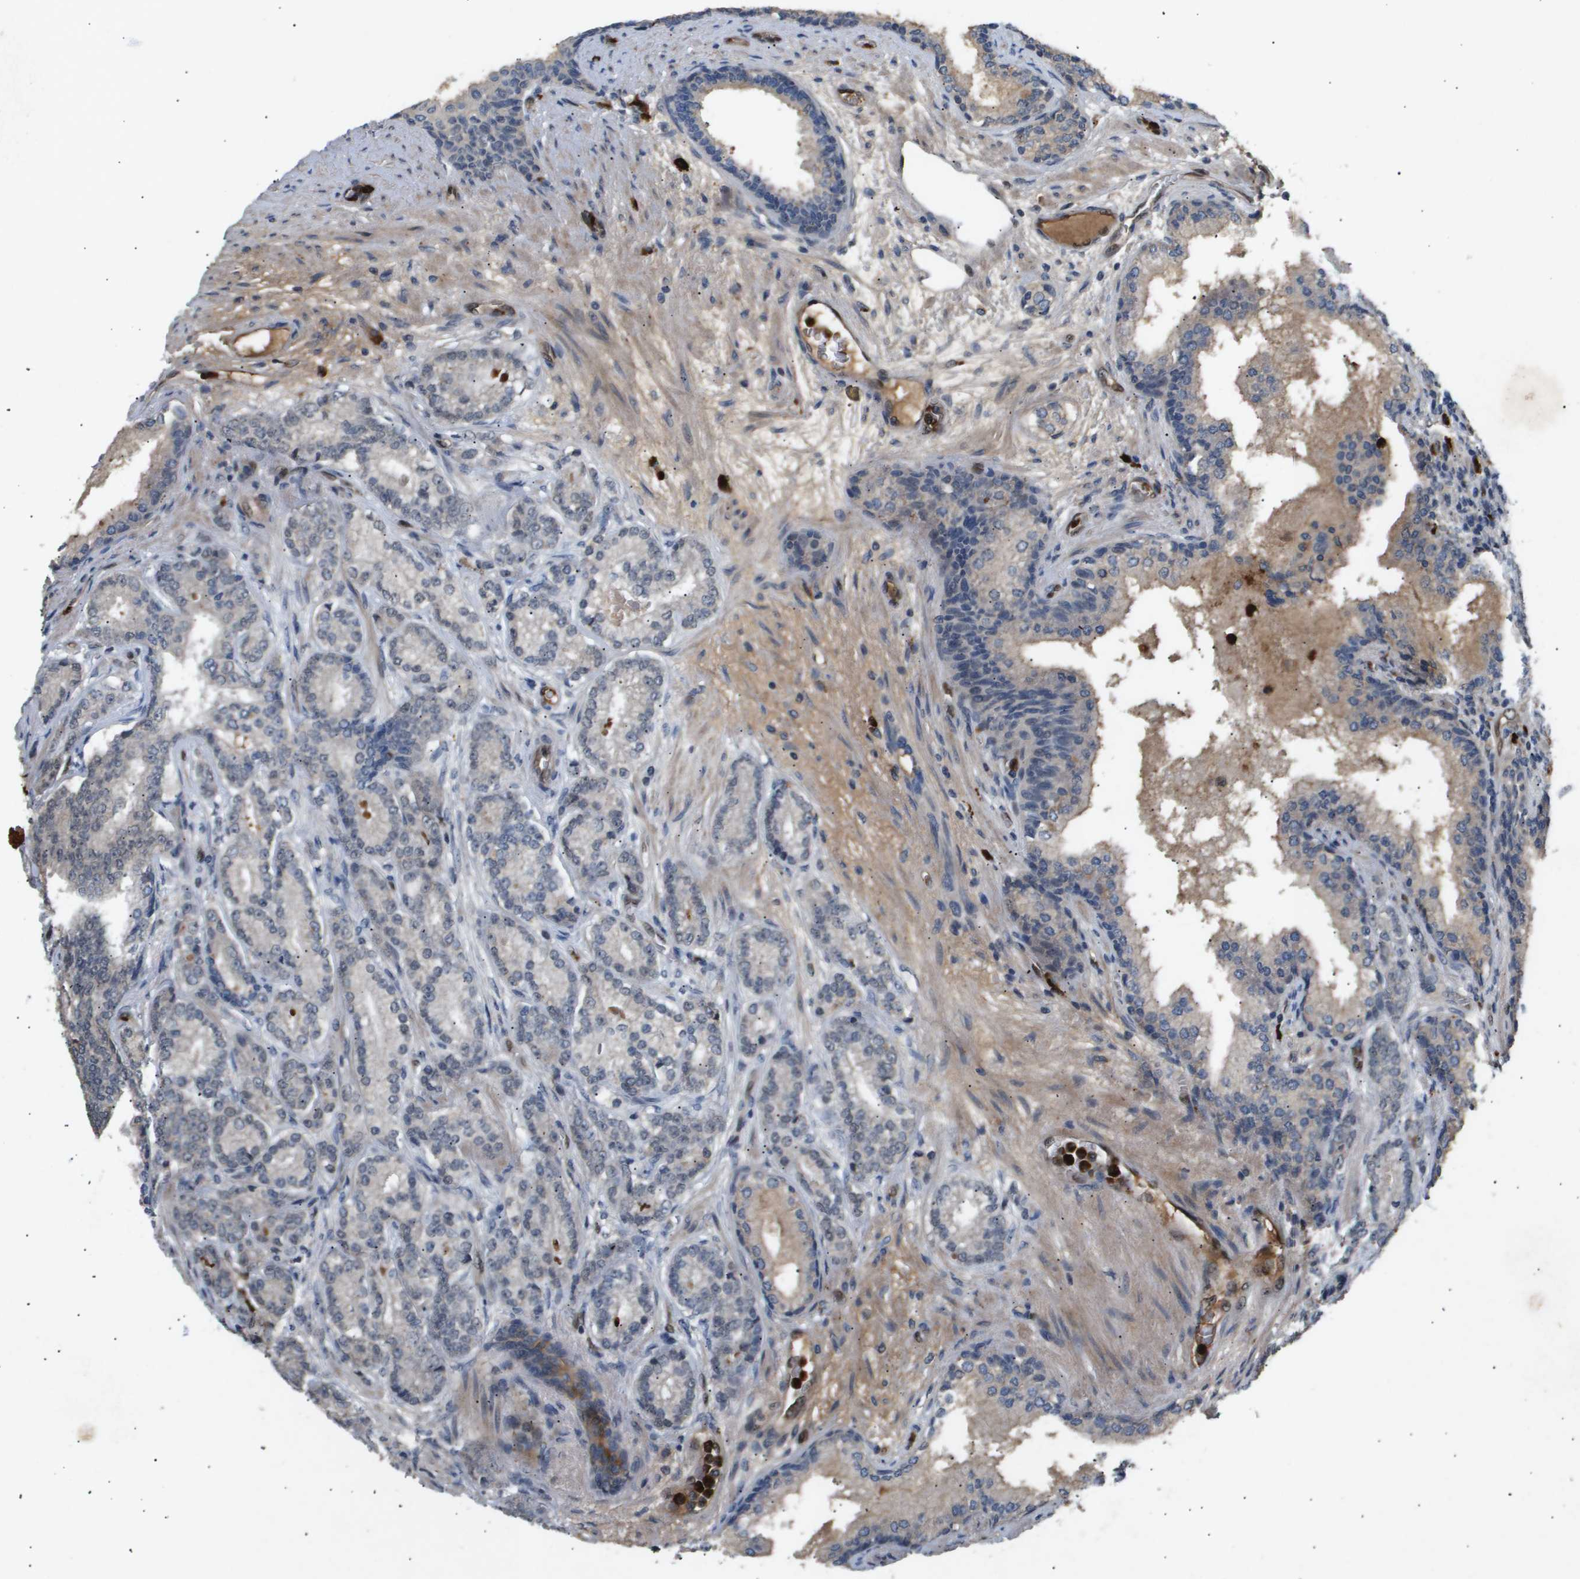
{"staining": {"intensity": "weak", "quantity": "<25%", "location": "cytoplasmic/membranous"}, "tissue": "prostate cancer", "cell_type": "Tumor cells", "image_type": "cancer", "snomed": [{"axis": "morphology", "description": "Adenocarcinoma, High grade"}, {"axis": "topography", "description": "Prostate"}], "caption": "Immunohistochemistry (IHC) image of prostate cancer (high-grade adenocarcinoma) stained for a protein (brown), which displays no expression in tumor cells.", "gene": "ERG", "patient": {"sex": "male", "age": 61}}